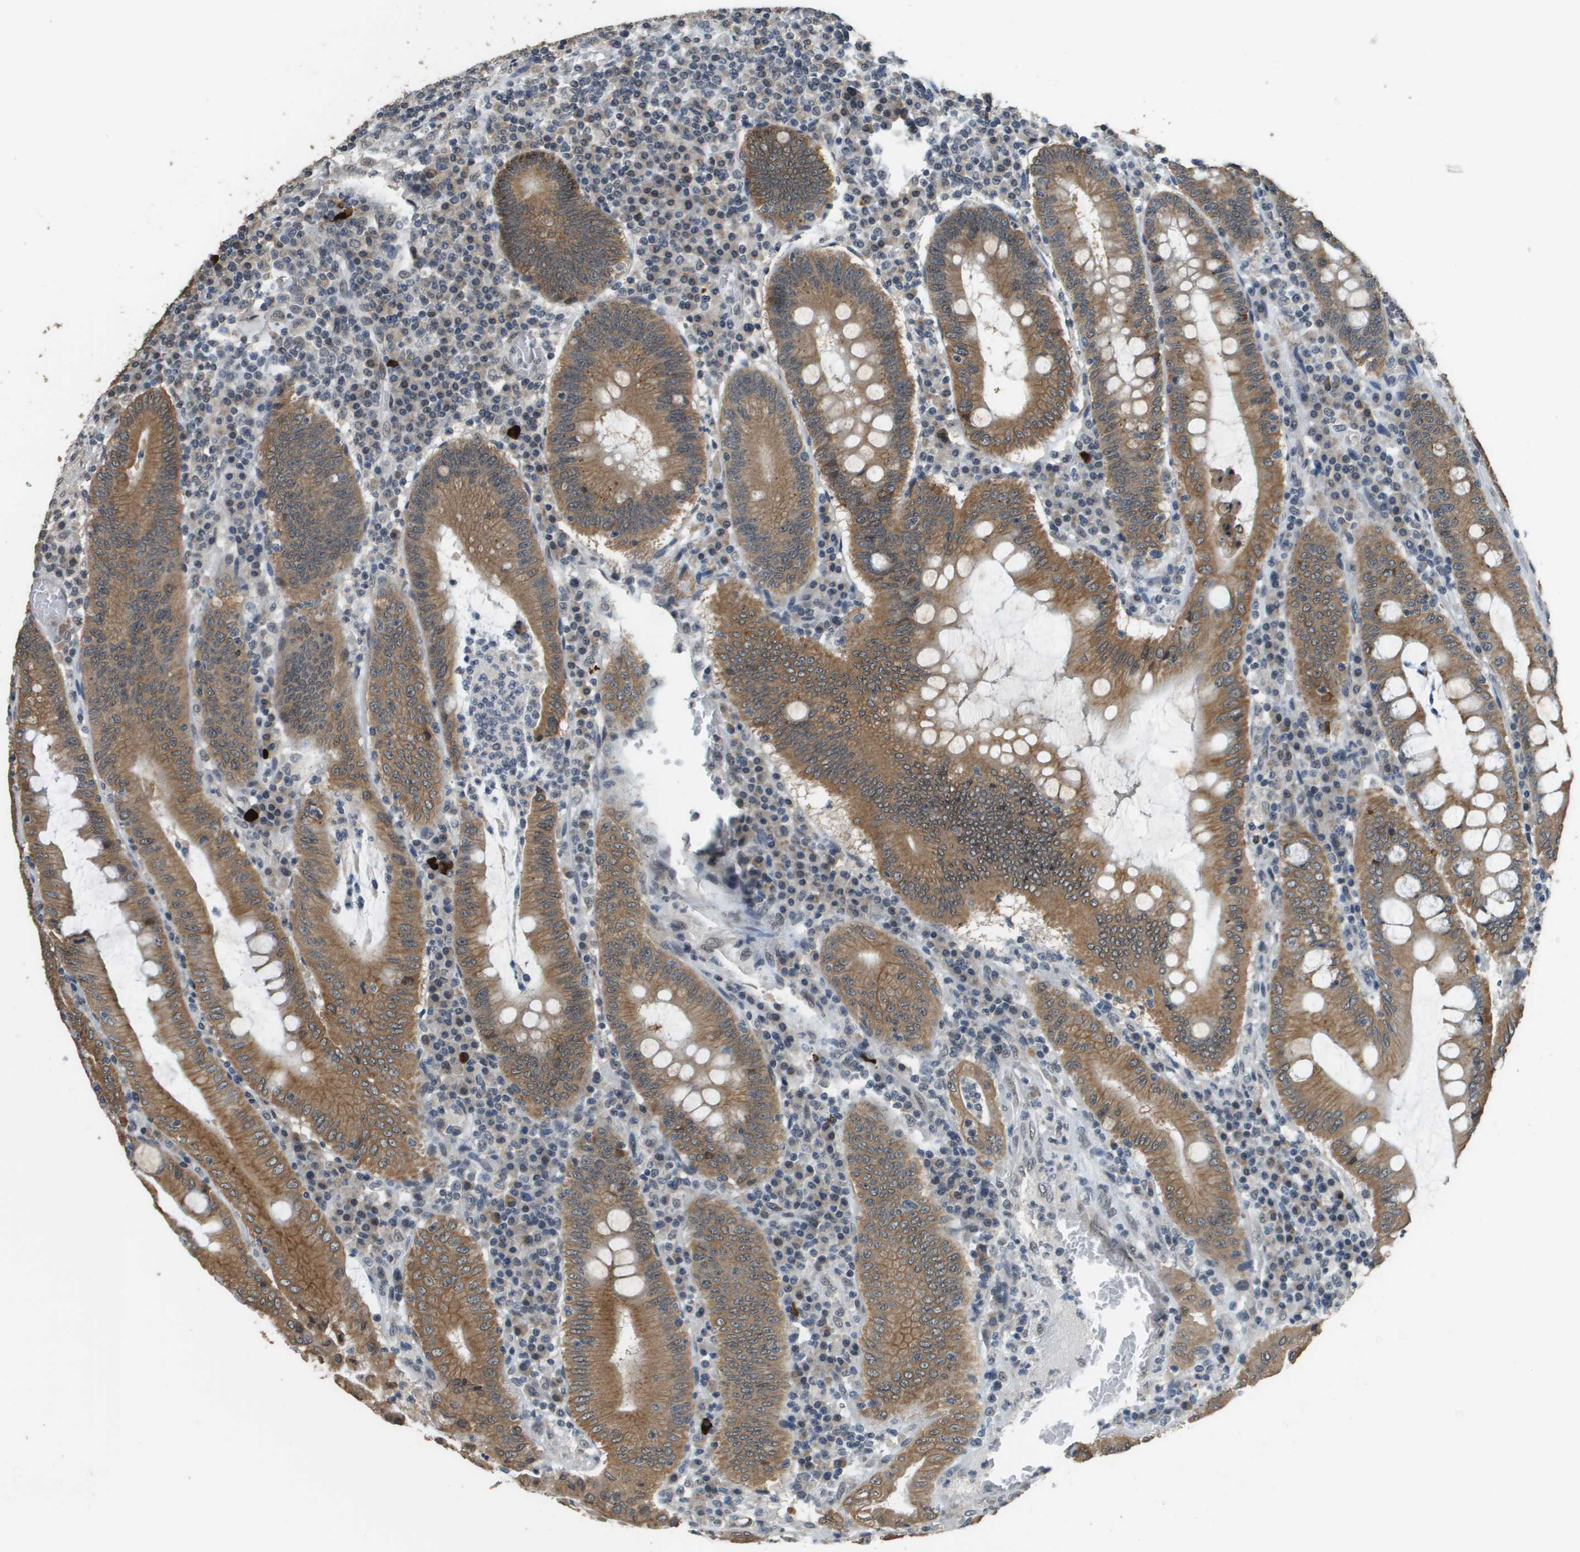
{"staining": {"intensity": "moderate", "quantity": ">75%", "location": "cytoplasmic/membranous"}, "tissue": "colorectal cancer", "cell_type": "Tumor cells", "image_type": "cancer", "snomed": [{"axis": "morphology", "description": "Normal tissue, NOS"}, {"axis": "morphology", "description": "Adenocarcinoma, NOS"}, {"axis": "topography", "description": "Colon"}], "caption": "Tumor cells reveal medium levels of moderate cytoplasmic/membranous positivity in about >75% of cells in human colorectal cancer (adenocarcinoma).", "gene": "FANCC", "patient": {"sex": "female", "age": 75}}